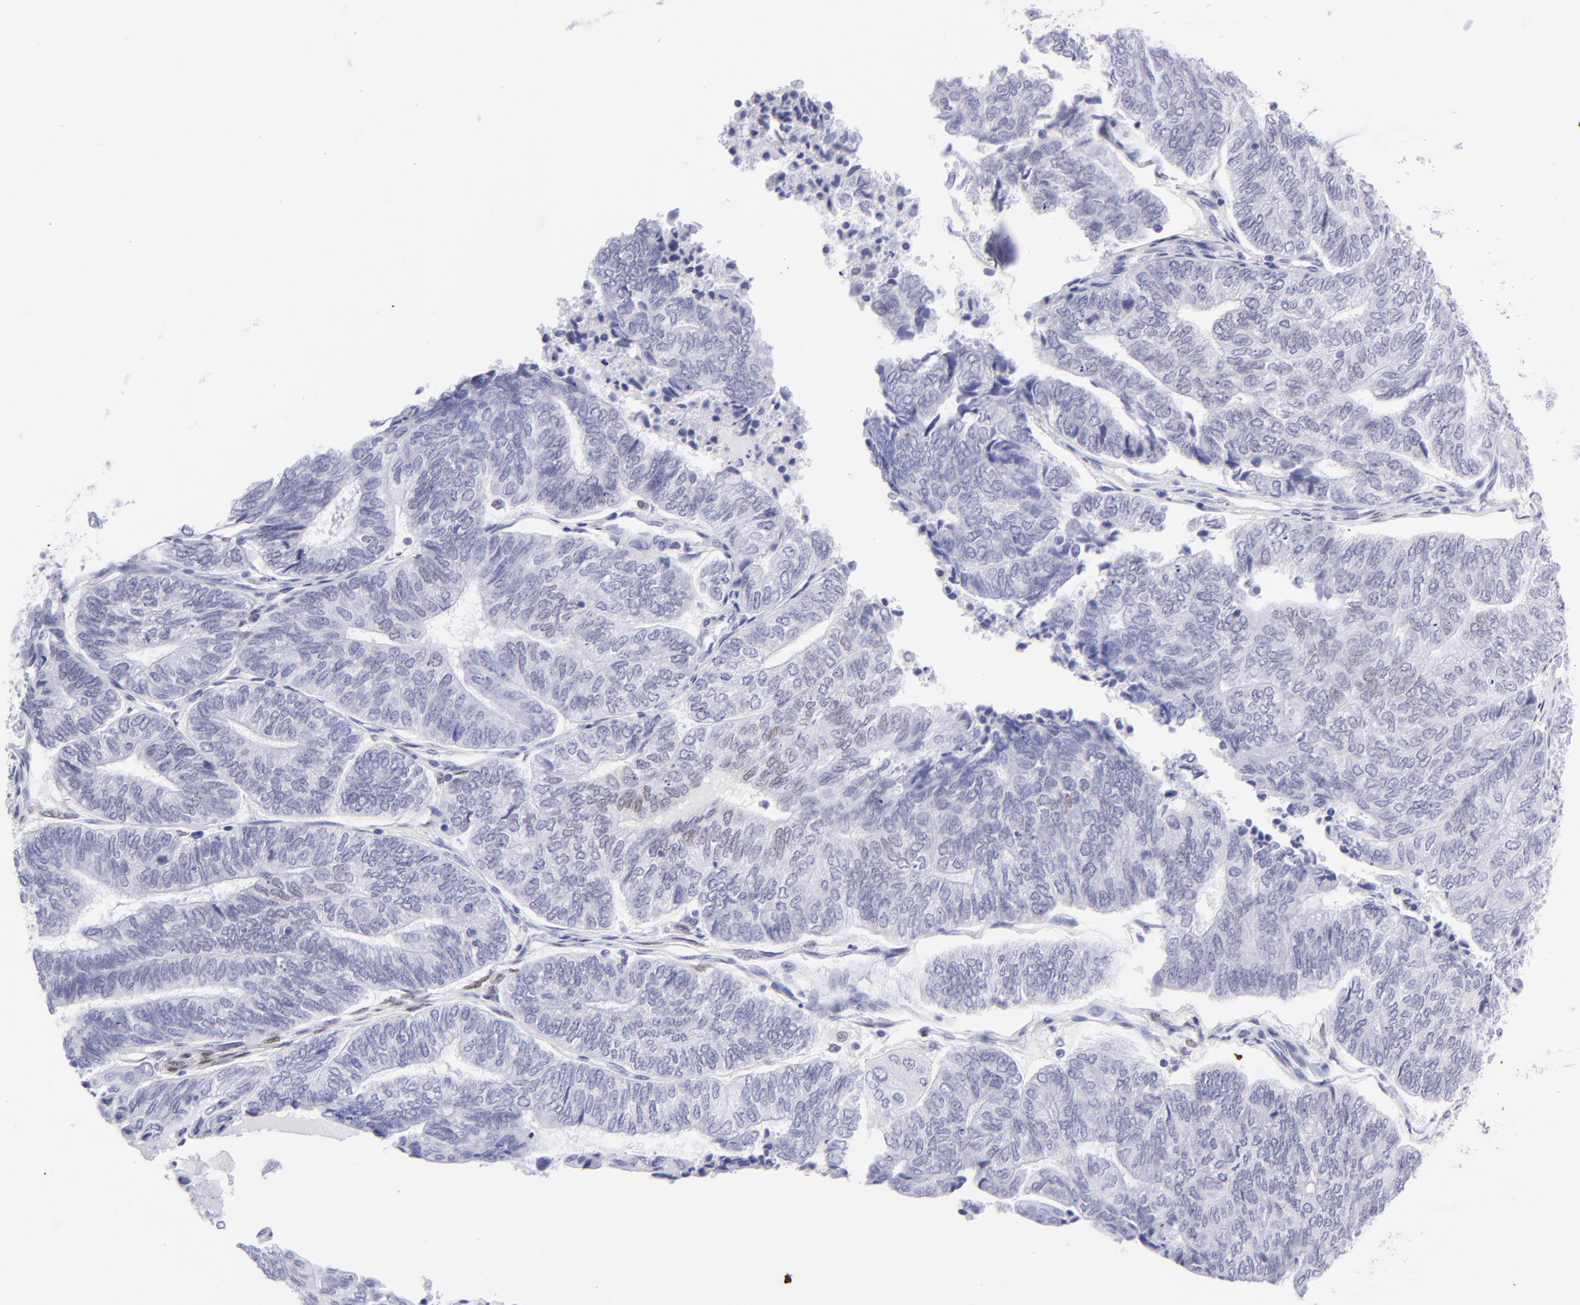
{"staining": {"intensity": "negative", "quantity": "none", "location": "none"}, "tissue": "endometrial cancer", "cell_type": "Tumor cells", "image_type": "cancer", "snomed": [{"axis": "morphology", "description": "Adenocarcinoma, NOS"}, {"axis": "topography", "description": "Uterus"}, {"axis": "topography", "description": "Endometrium"}], "caption": "Immunohistochemistry (IHC) histopathology image of human endometrial cancer (adenocarcinoma) stained for a protein (brown), which reveals no positivity in tumor cells. (Immunohistochemistry (IHC), brightfield microscopy, high magnification).", "gene": "MITF", "patient": {"sex": "female", "age": 70}}